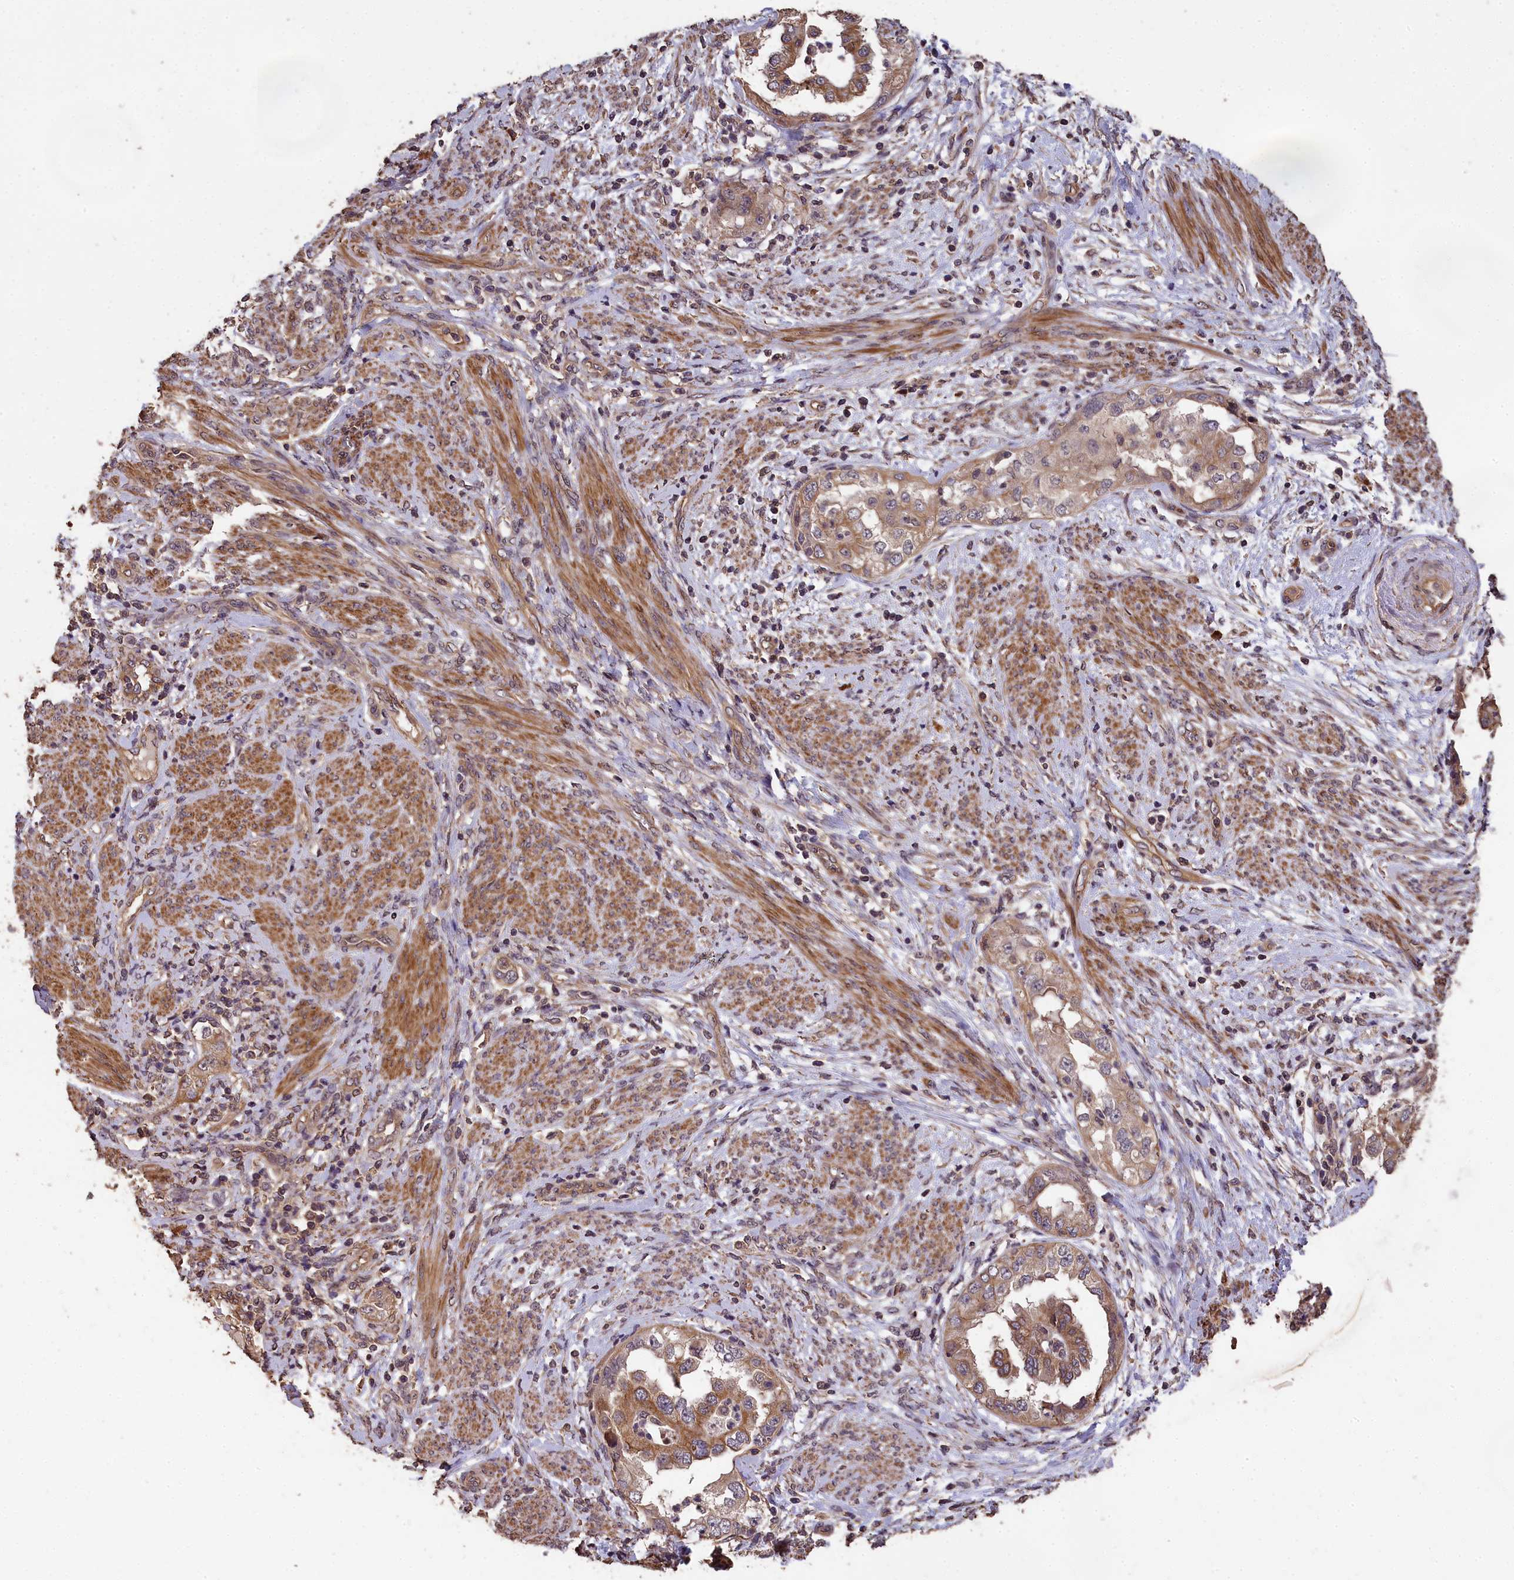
{"staining": {"intensity": "moderate", "quantity": ">75%", "location": "cytoplasmic/membranous"}, "tissue": "endometrial cancer", "cell_type": "Tumor cells", "image_type": "cancer", "snomed": [{"axis": "morphology", "description": "Adenocarcinoma, NOS"}, {"axis": "topography", "description": "Endometrium"}], "caption": "Immunohistochemistry photomicrograph of neoplastic tissue: human adenocarcinoma (endometrial) stained using immunohistochemistry shows medium levels of moderate protein expression localized specifically in the cytoplasmic/membranous of tumor cells, appearing as a cytoplasmic/membranous brown color.", "gene": "CHD9", "patient": {"sex": "female", "age": 85}}